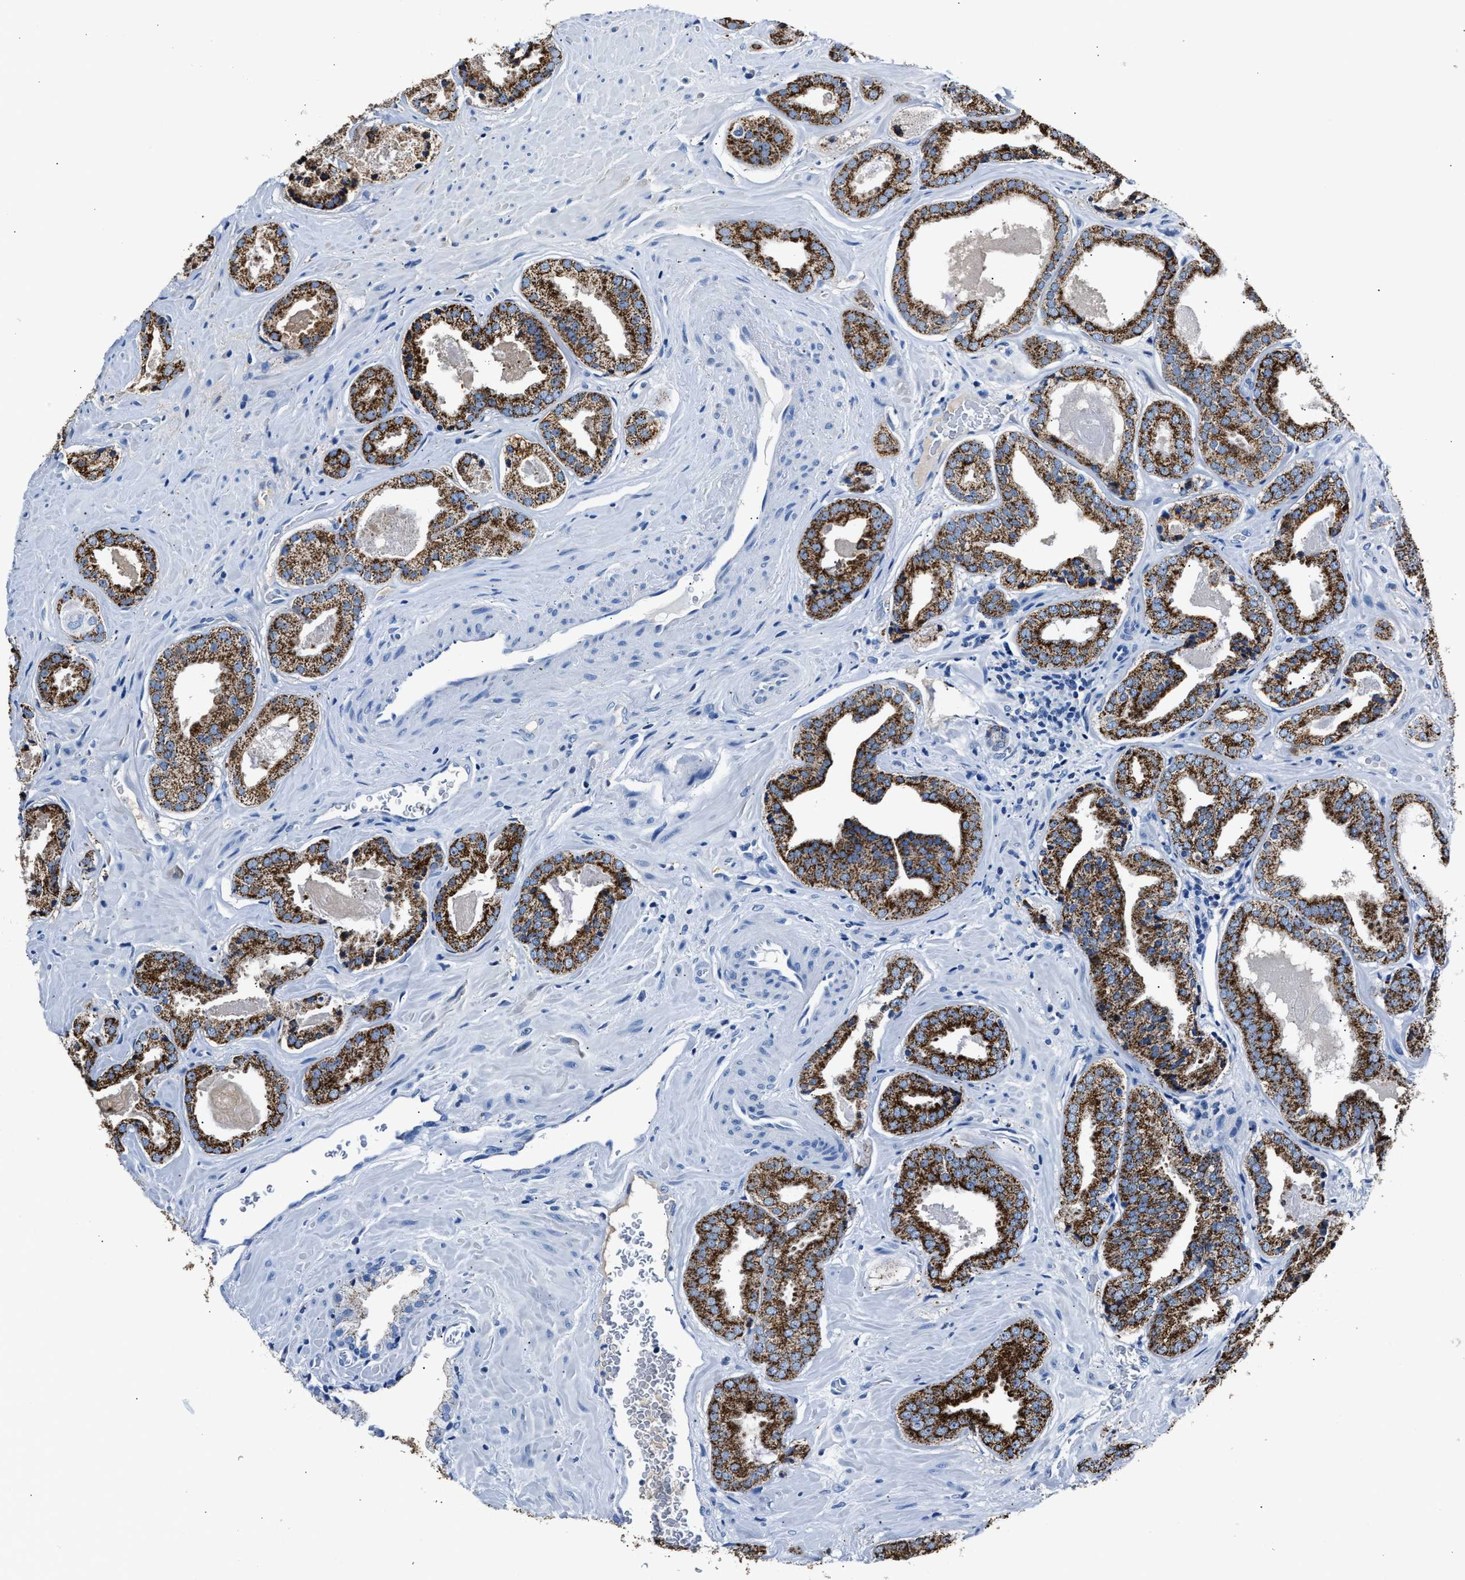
{"staining": {"intensity": "strong", "quantity": ">75%", "location": "cytoplasmic/membranous"}, "tissue": "prostate cancer", "cell_type": "Tumor cells", "image_type": "cancer", "snomed": [{"axis": "morphology", "description": "Adenocarcinoma, Low grade"}, {"axis": "topography", "description": "Prostate"}], "caption": "A brown stain shows strong cytoplasmic/membranous expression of a protein in prostate low-grade adenocarcinoma tumor cells. (IHC, brightfield microscopy, high magnification).", "gene": "AMACR", "patient": {"sex": "male", "age": 71}}